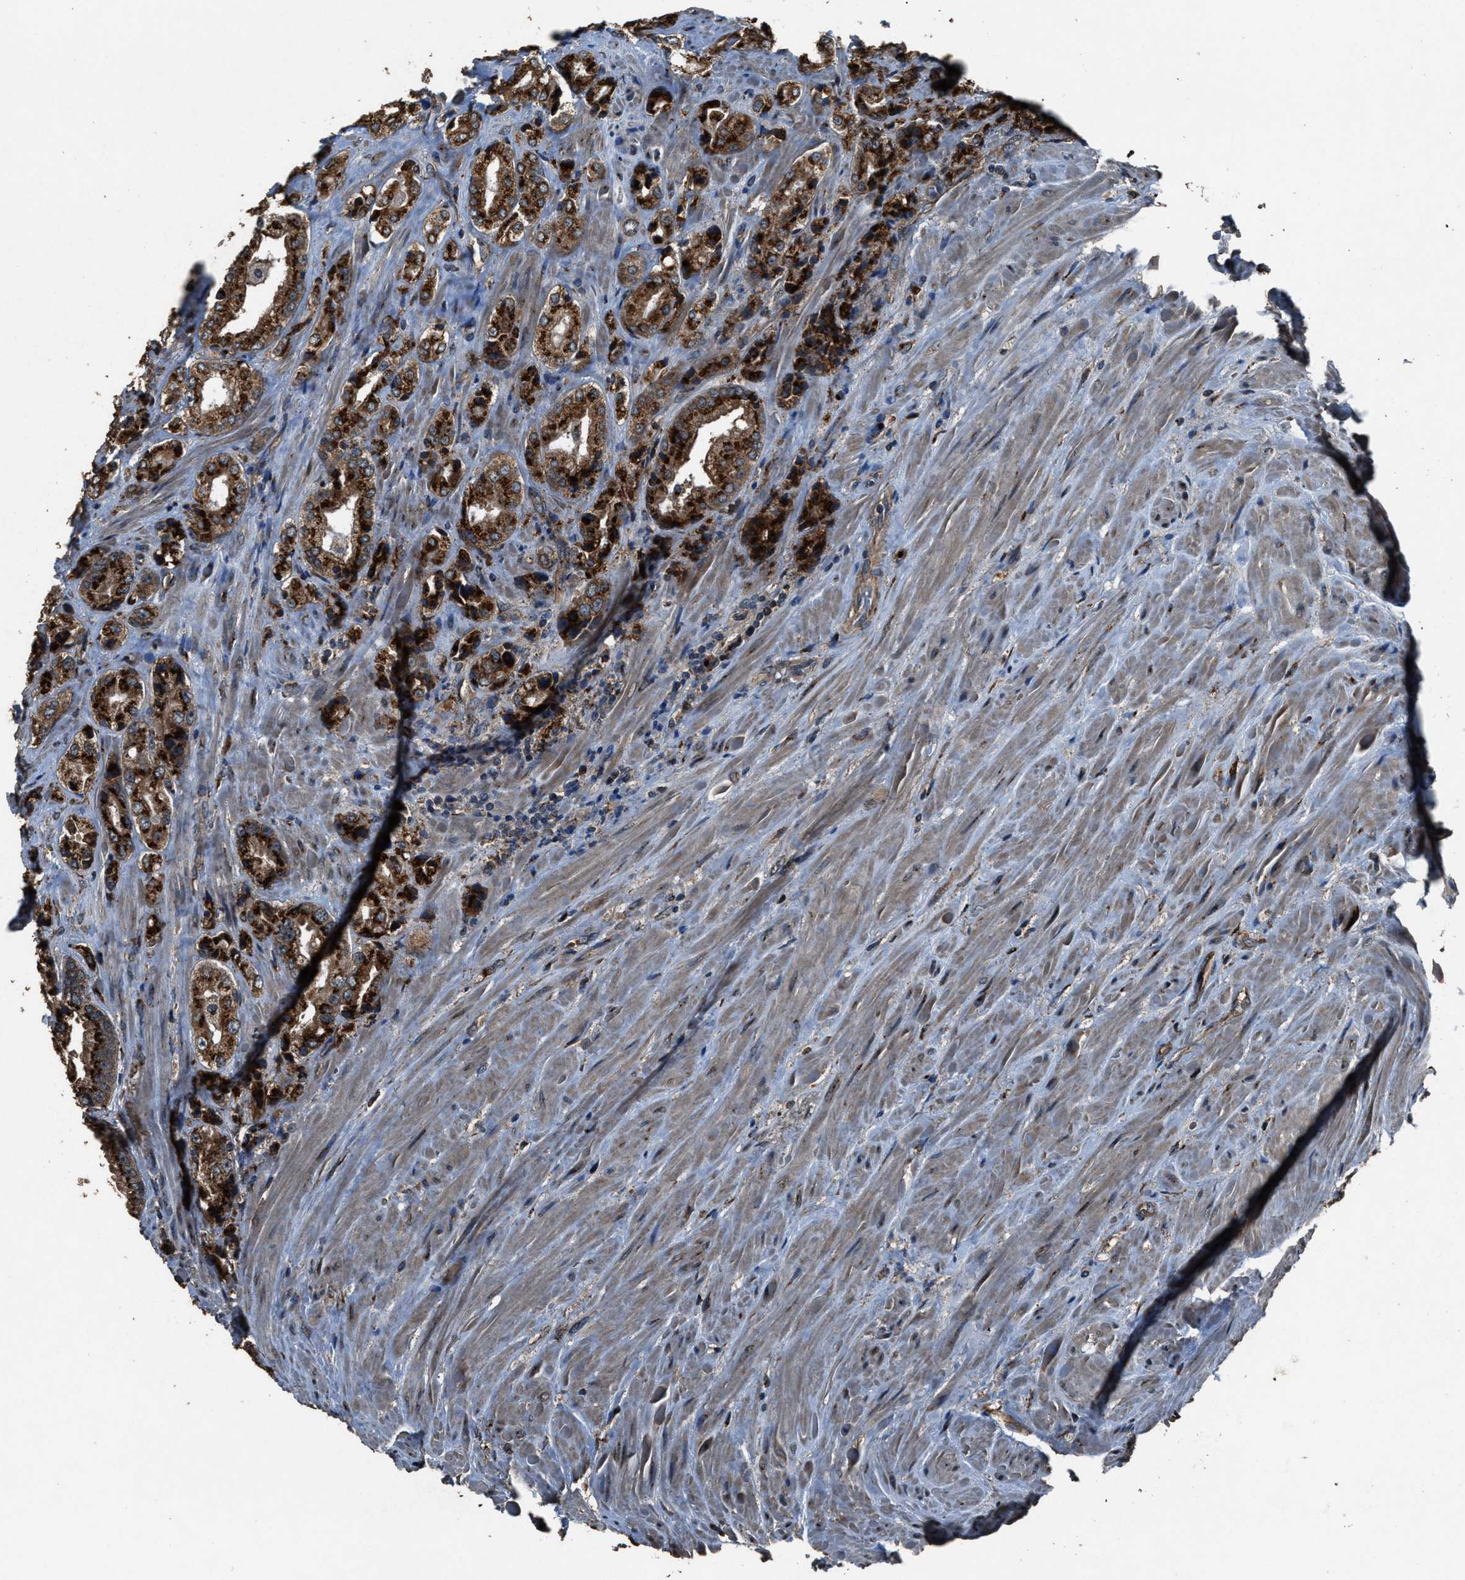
{"staining": {"intensity": "strong", "quantity": ">75%", "location": "cytoplasmic/membranous"}, "tissue": "prostate cancer", "cell_type": "Tumor cells", "image_type": "cancer", "snomed": [{"axis": "morphology", "description": "Adenocarcinoma, High grade"}, {"axis": "topography", "description": "Prostate"}], "caption": "Immunohistochemical staining of human prostate cancer (adenocarcinoma (high-grade)) demonstrates strong cytoplasmic/membranous protein staining in about >75% of tumor cells. Immunohistochemistry stains the protein of interest in brown and the nuclei are stained blue.", "gene": "SLC38A10", "patient": {"sex": "male", "age": 61}}